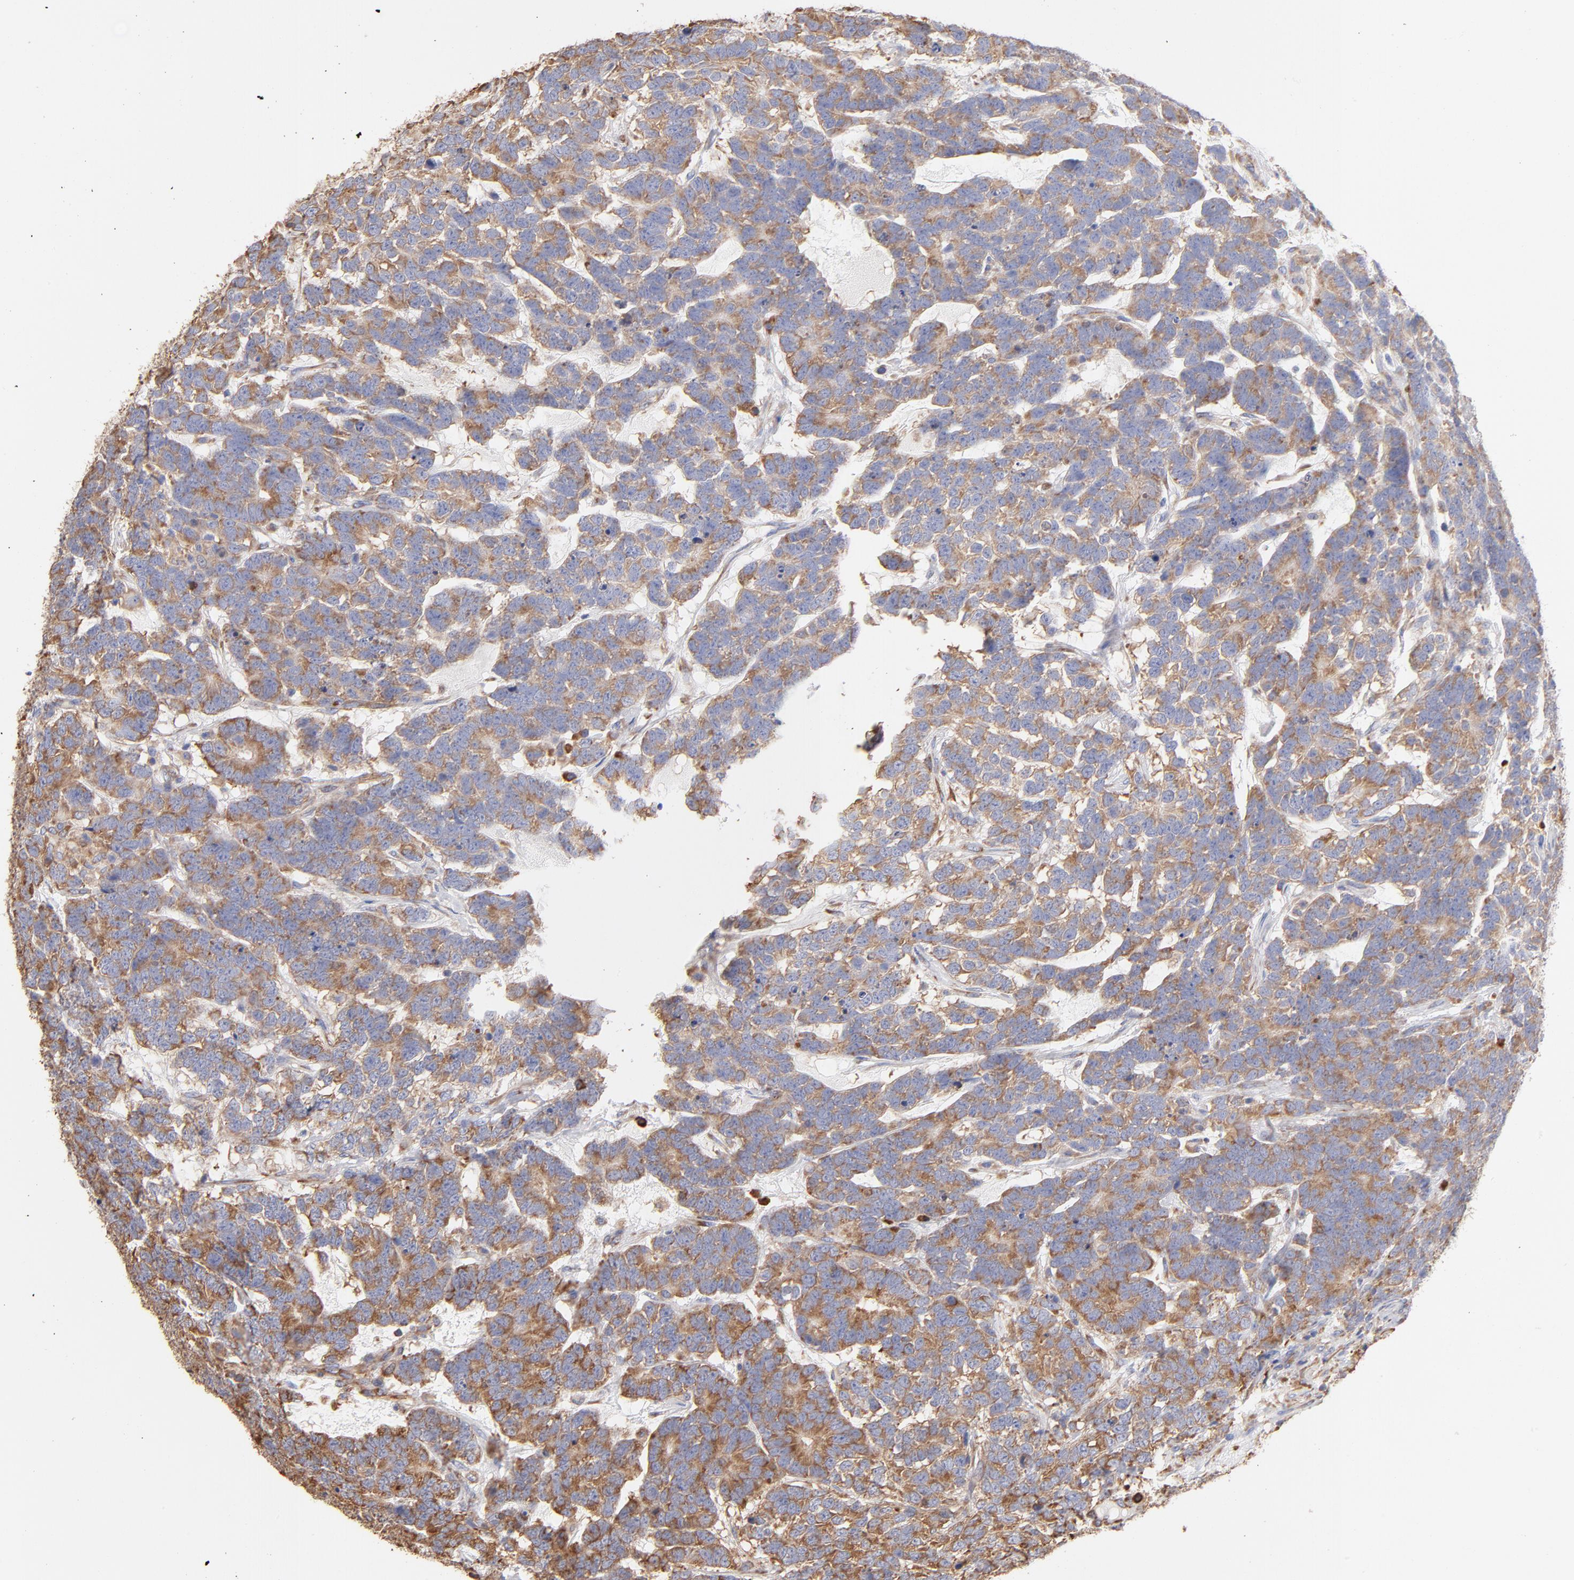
{"staining": {"intensity": "moderate", "quantity": ">75%", "location": "cytoplasmic/membranous"}, "tissue": "testis cancer", "cell_type": "Tumor cells", "image_type": "cancer", "snomed": [{"axis": "morphology", "description": "Carcinoma, Embryonal, NOS"}, {"axis": "topography", "description": "Testis"}], "caption": "The image displays staining of embryonal carcinoma (testis), revealing moderate cytoplasmic/membranous protein positivity (brown color) within tumor cells.", "gene": "RPL9", "patient": {"sex": "male", "age": 26}}